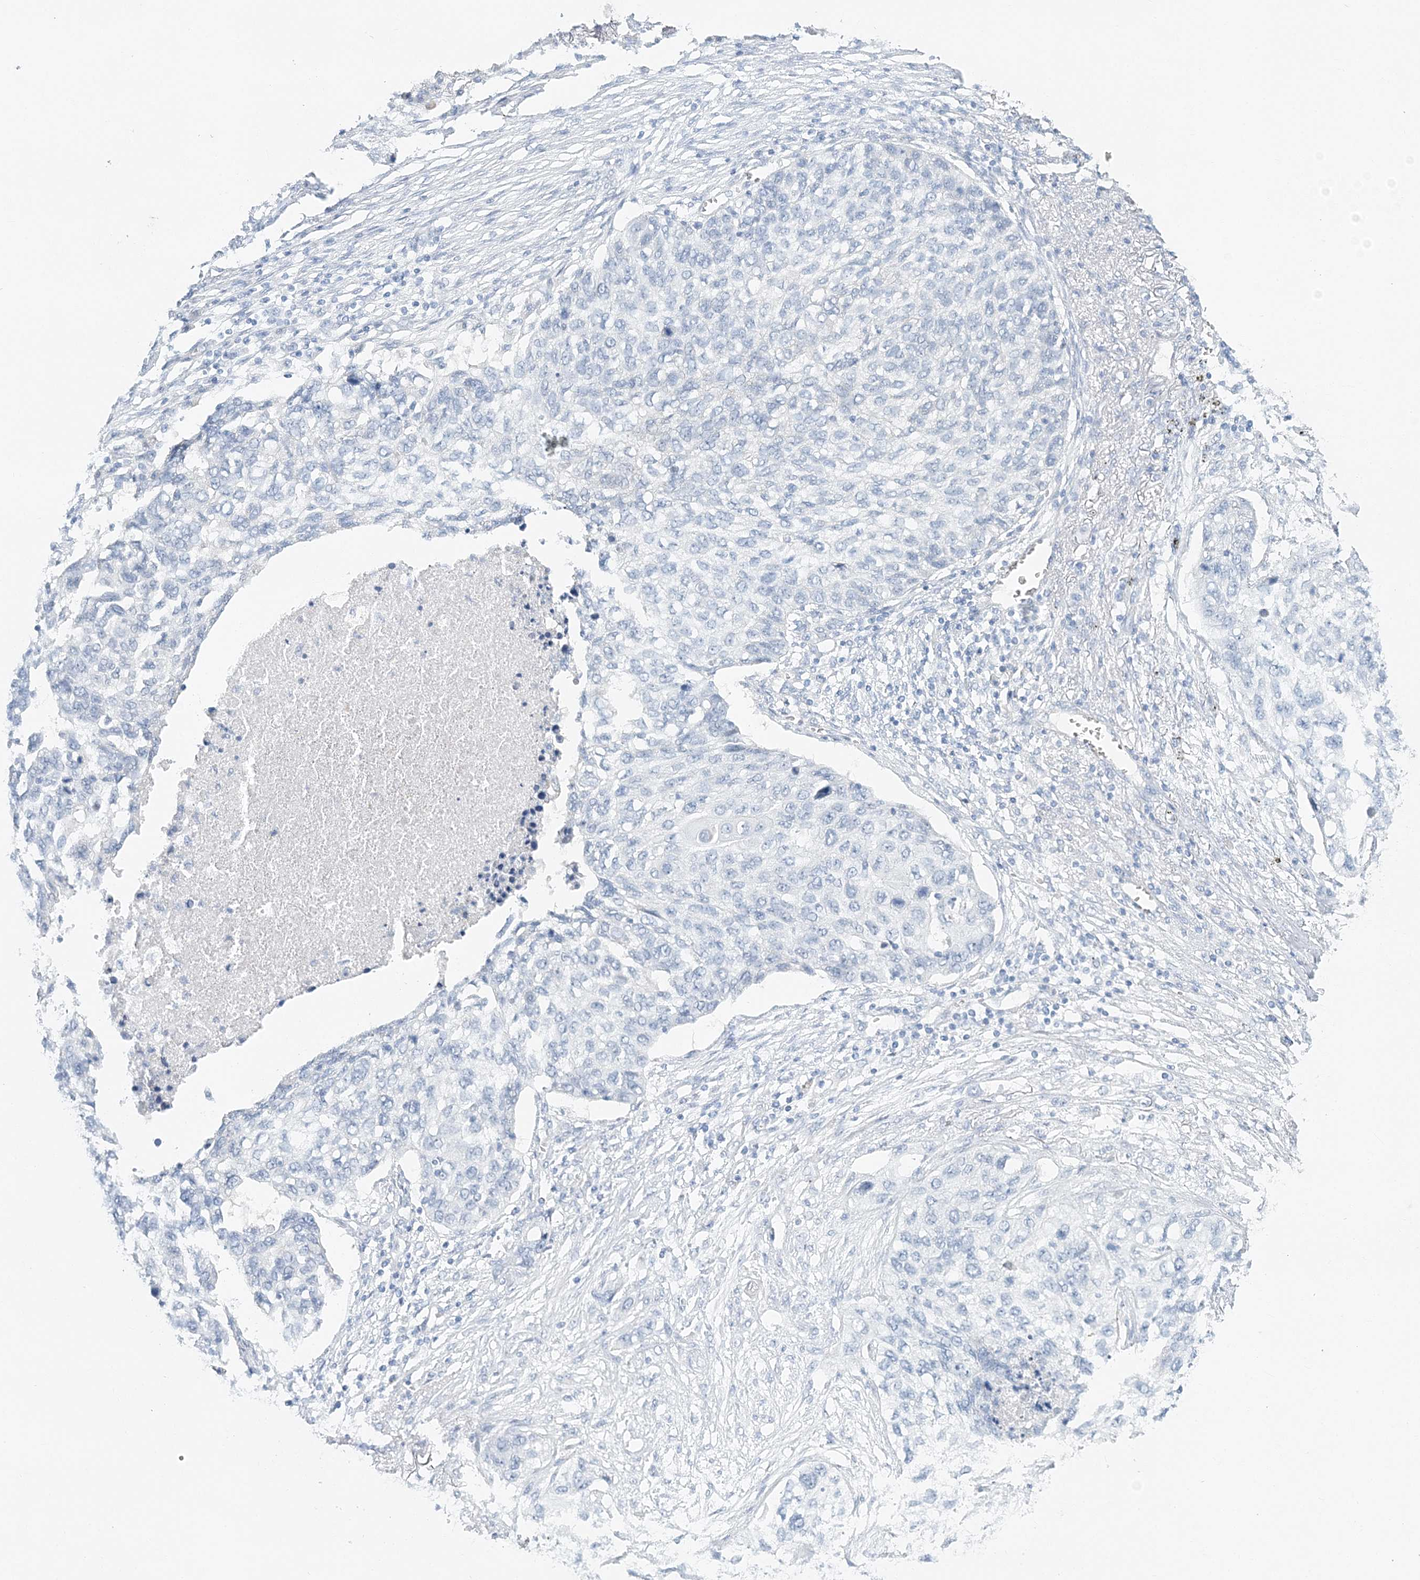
{"staining": {"intensity": "negative", "quantity": "none", "location": "none"}, "tissue": "lung cancer", "cell_type": "Tumor cells", "image_type": "cancer", "snomed": [{"axis": "morphology", "description": "Squamous cell carcinoma, NOS"}, {"axis": "topography", "description": "Lung"}], "caption": "IHC micrograph of human squamous cell carcinoma (lung) stained for a protein (brown), which exhibits no positivity in tumor cells.", "gene": "VILL", "patient": {"sex": "female", "age": 63}}